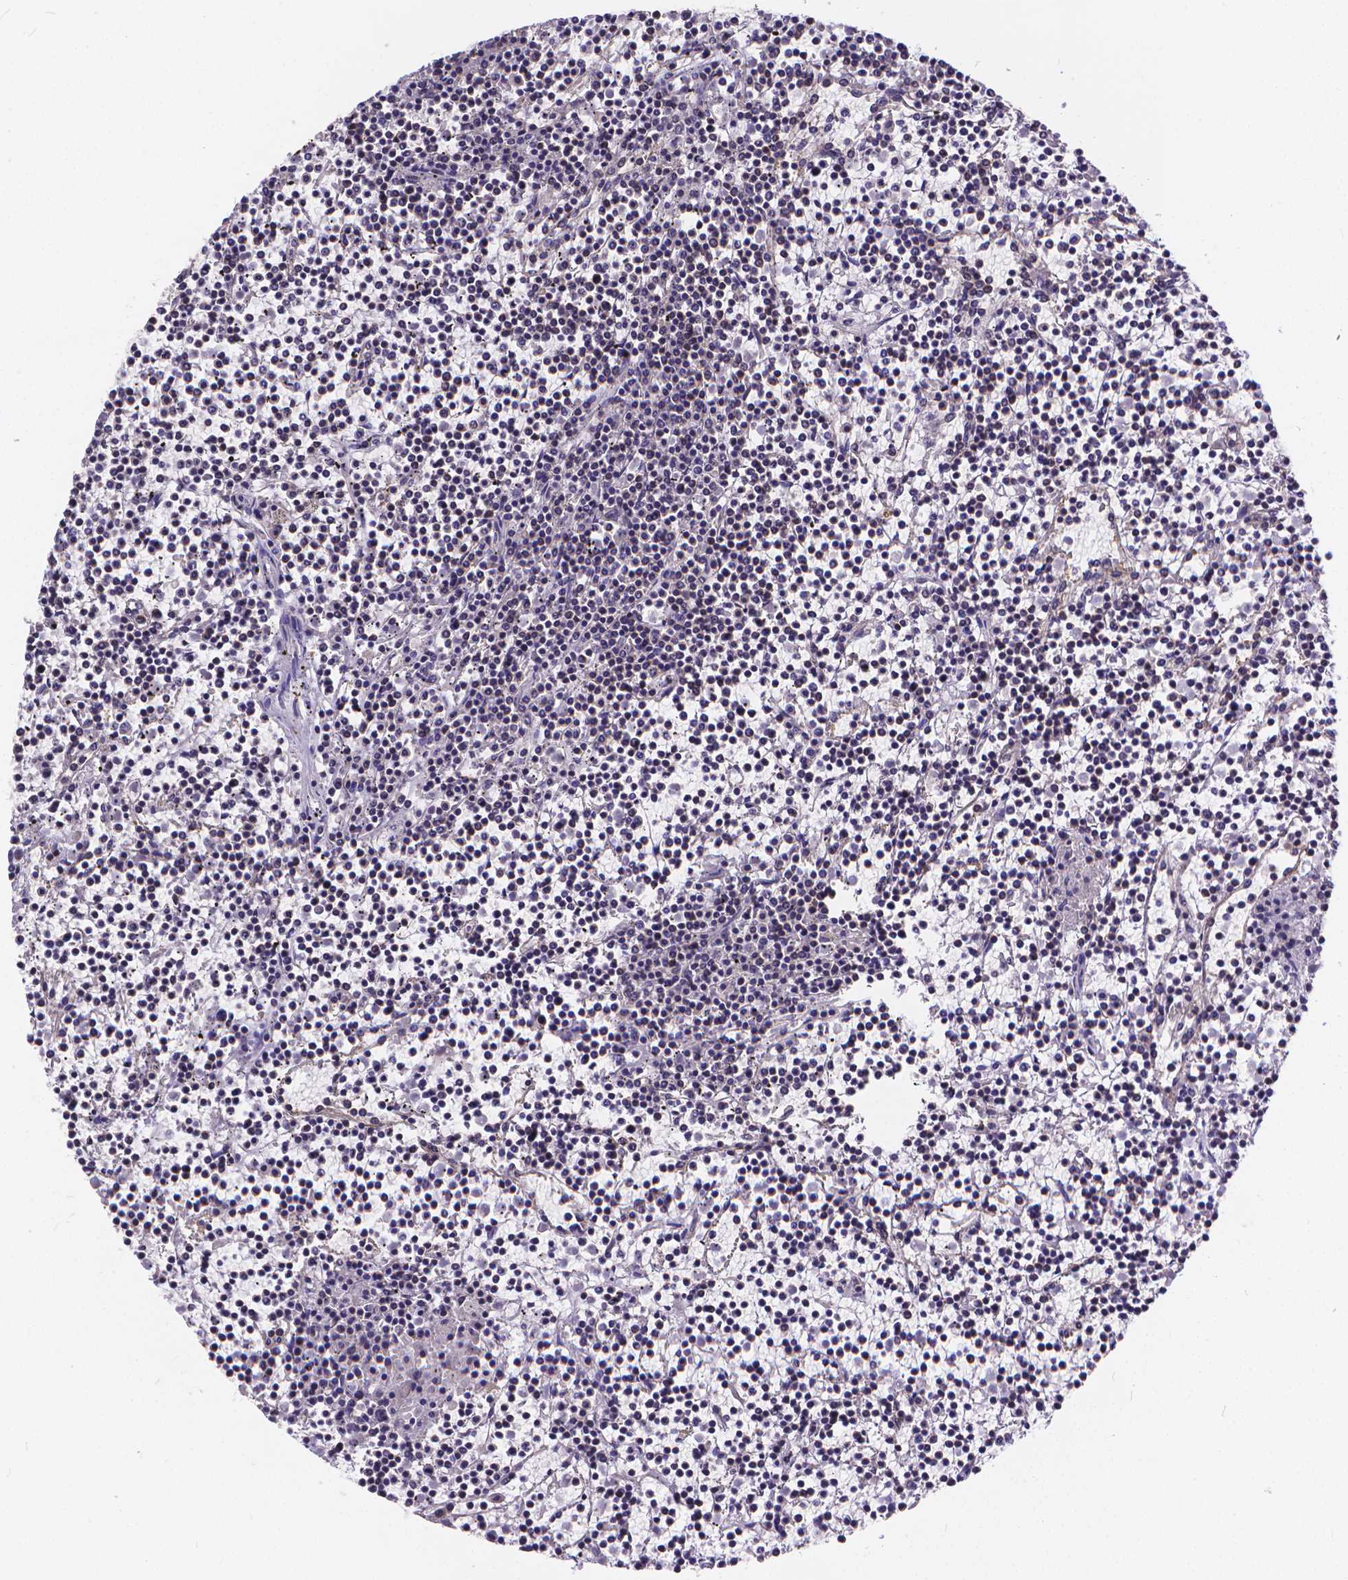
{"staining": {"intensity": "negative", "quantity": "none", "location": "none"}, "tissue": "lymphoma", "cell_type": "Tumor cells", "image_type": "cancer", "snomed": [{"axis": "morphology", "description": "Malignant lymphoma, non-Hodgkin's type, Low grade"}, {"axis": "topography", "description": "Spleen"}], "caption": "Protein analysis of low-grade malignant lymphoma, non-Hodgkin's type exhibits no significant positivity in tumor cells.", "gene": "GLRB", "patient": {"sex": "female", "age": 19}}